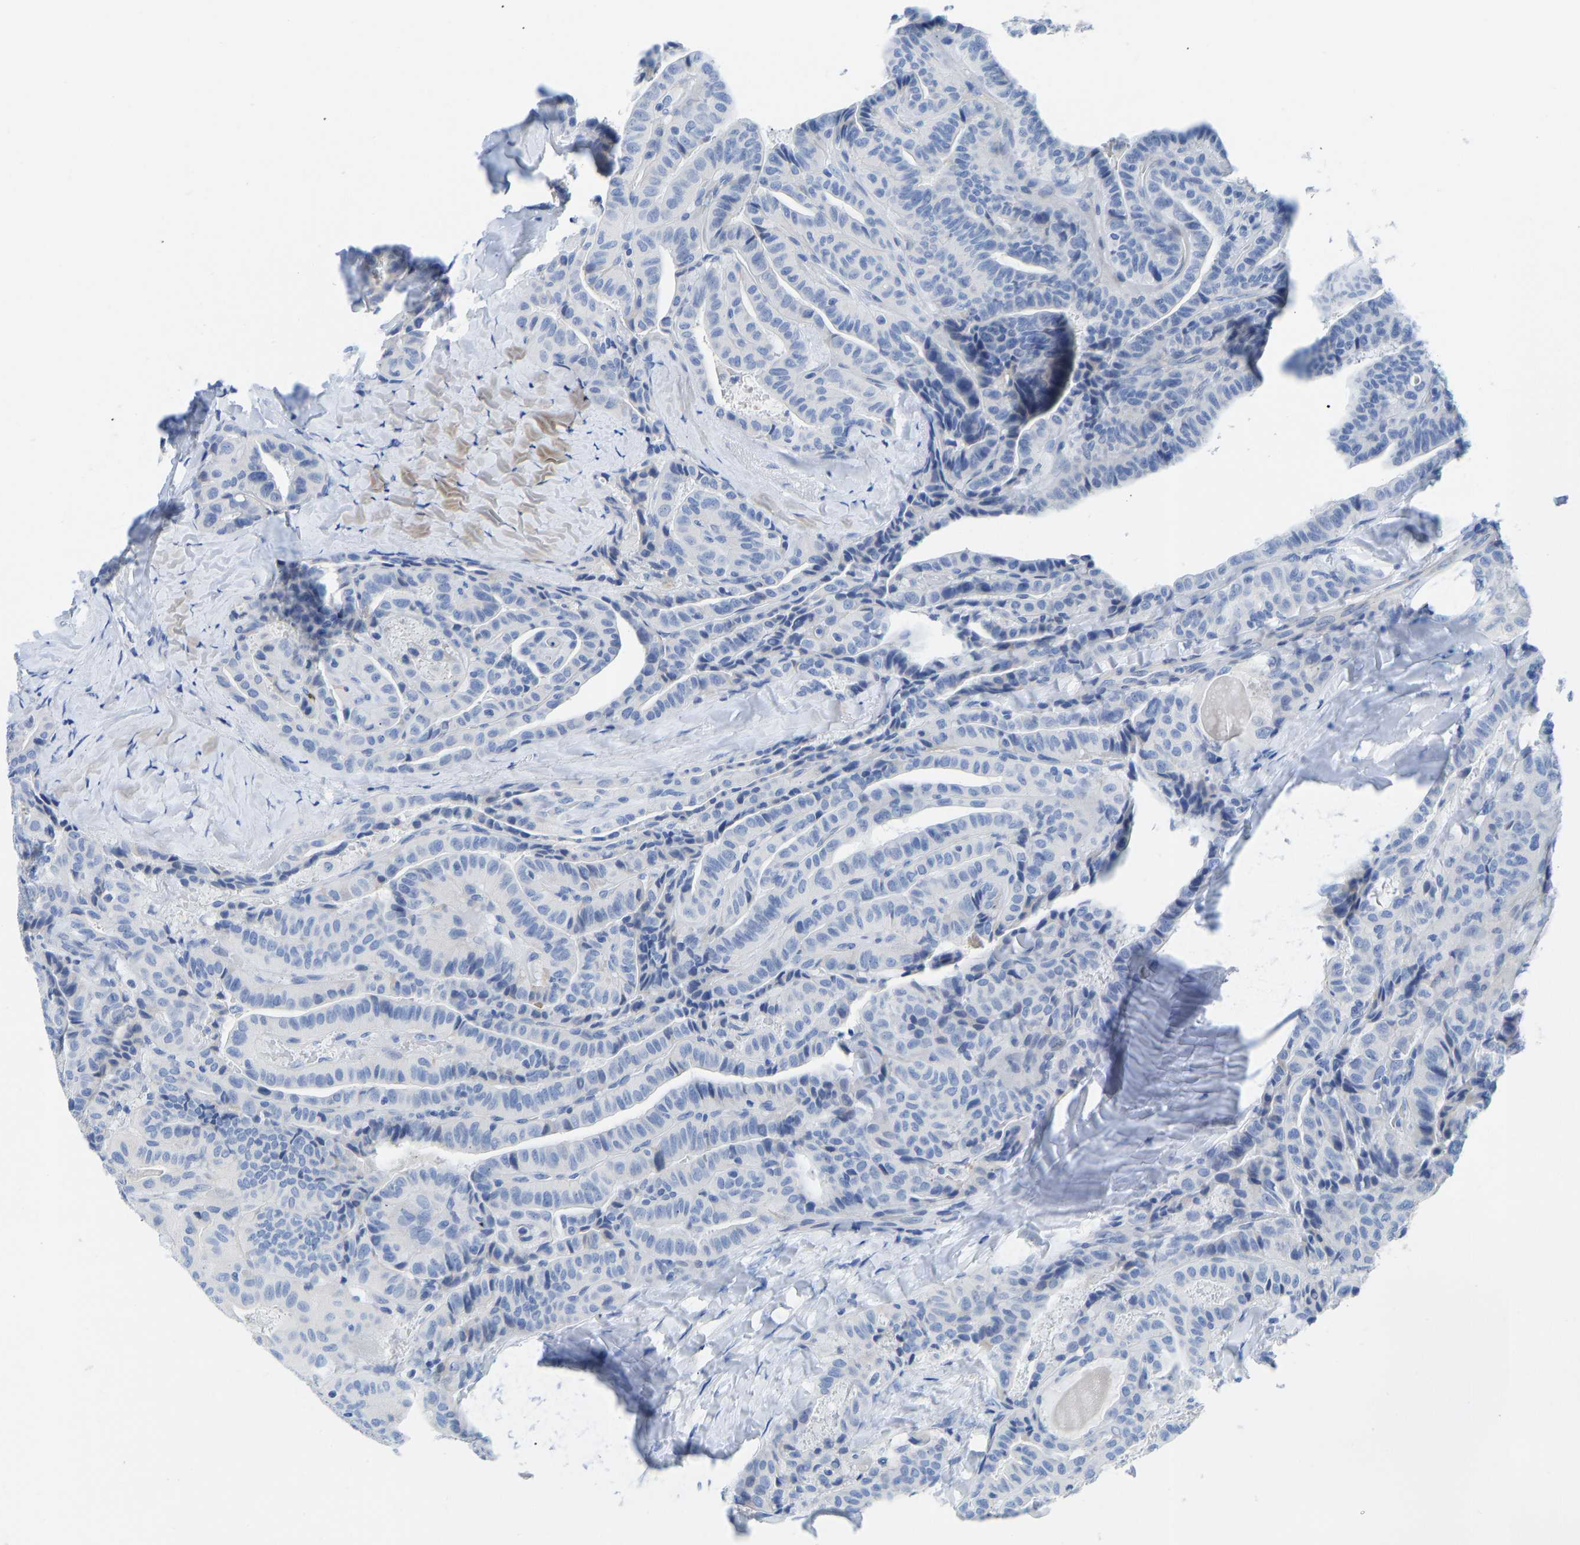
{"staining": {"intensity": "negative", "quantity": "none", "location": "none"}, "tissue": "thyroid cancer", "cell_type": "Tumor cells", "image_type": "cancer", "snomed": [{"axis": "morphology", "description": "Papillary adenocarcinoma, NOS"}, {"axis": "topography", "description": "Thyroid gland"}], "caption": "Immunohistochemistry histopathology image of neoplastic tissue: human papillary adenocarcinoma (thyroid) stained with DAB shows no significant protein expression in tumor cells.", "gene": "NKAIN3", "patient": {"sex": "male", "age": 77}}